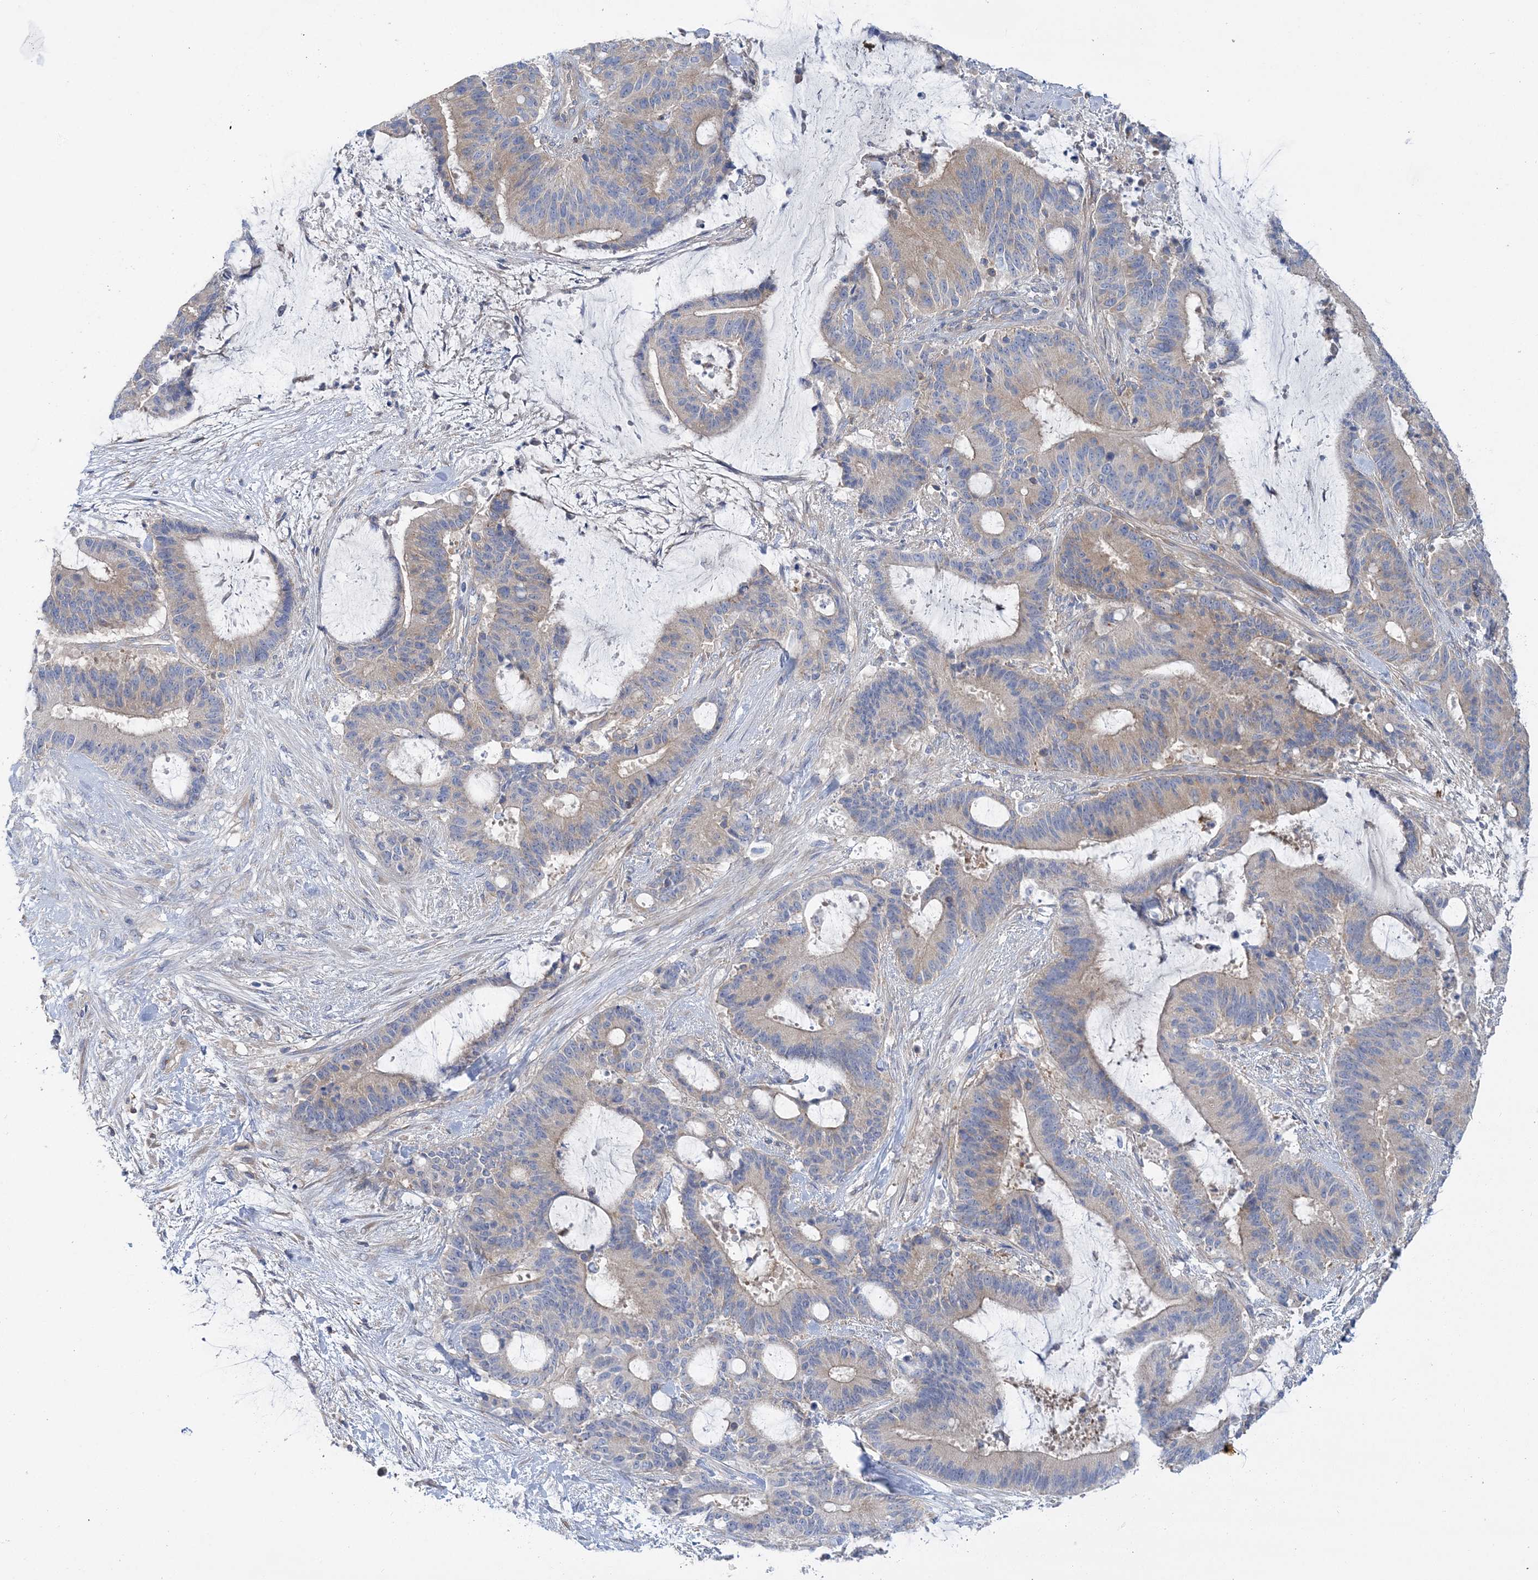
{"staining": {"intensity": "weak", "quantity": "25%-75%", "location": "cytoplasmic/membranous"}, "tissue": "liver cancer", "cell_type": "Tumor cells", "image_type": "cancer", "snomed": [{"axis": "morphology", "description": "Normal tissue, NOS"}, {"axis": "morphology", "description": "Cholangiocarcinoma"}, {"axis": "topography", "description": "Liver"}, {"axis": "topography", "description": "Peripheral nerve tissue"}], "caption": "Weak cytoplasmic/membranous positivity for a protein is present in approximately 25%-75% of tumor cells of liver cancer (cholangiocarcinoma) using IHC.", "gene": "FAM114A2", "patient": {"sex": "female", "age": 73}}